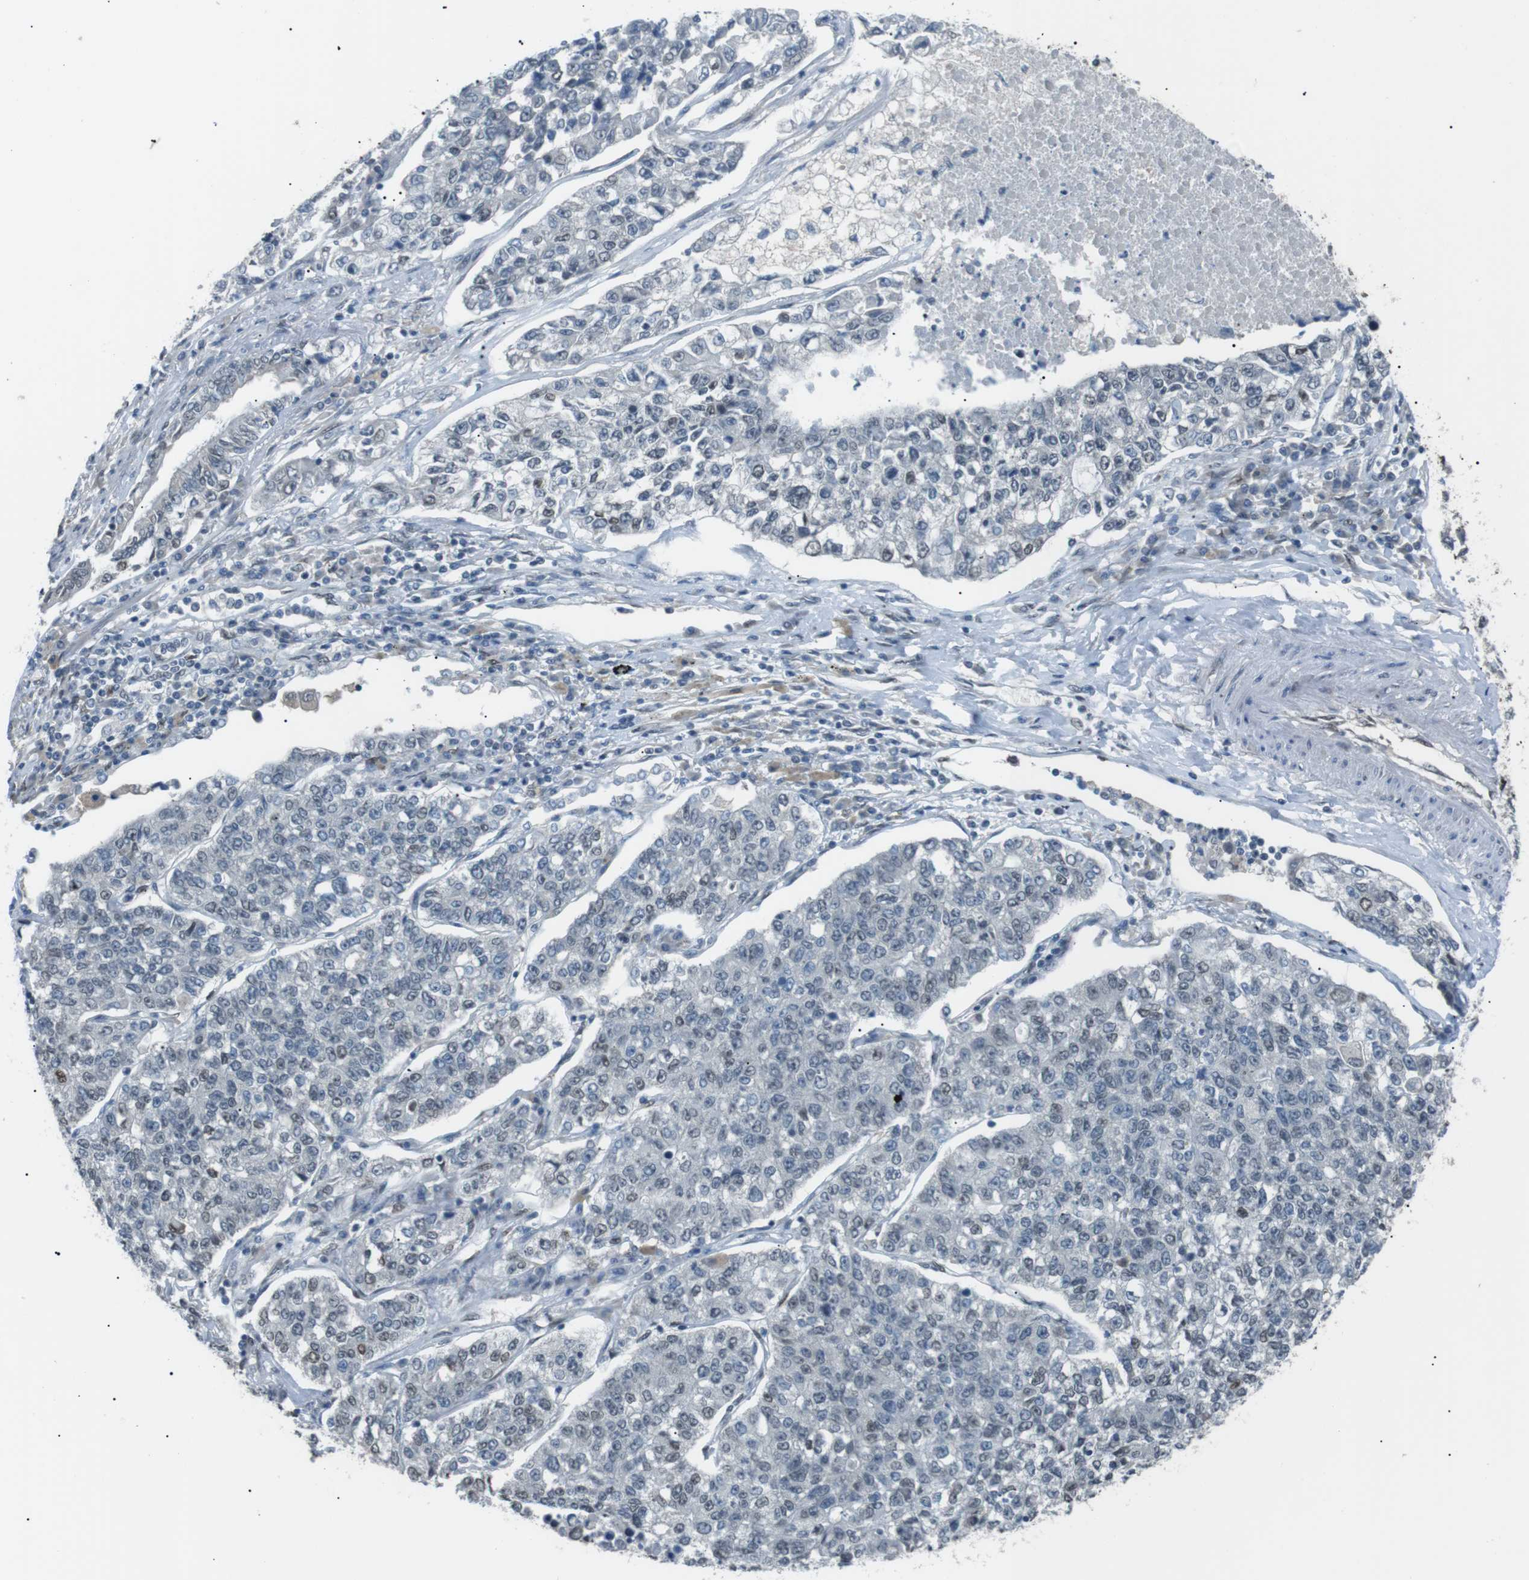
{"staining": {"intensity": "weak", "quantity": "<25%", "location": "nuclear"}, "tissue": "lung cancer", "cell_type": "Tumor cells", "image_type": "cancer", "snomed": [{"axis": "morphology", "description": "Adenocarcinoma, NOS"}, {"axis": "topography", "description": "Lung"}], "caption": "Tumor cells show no significant expression in lung cancer (adenocarcinoma).", "gene": "SRPK2", "patient": {"sex": "male", "age": 49}}